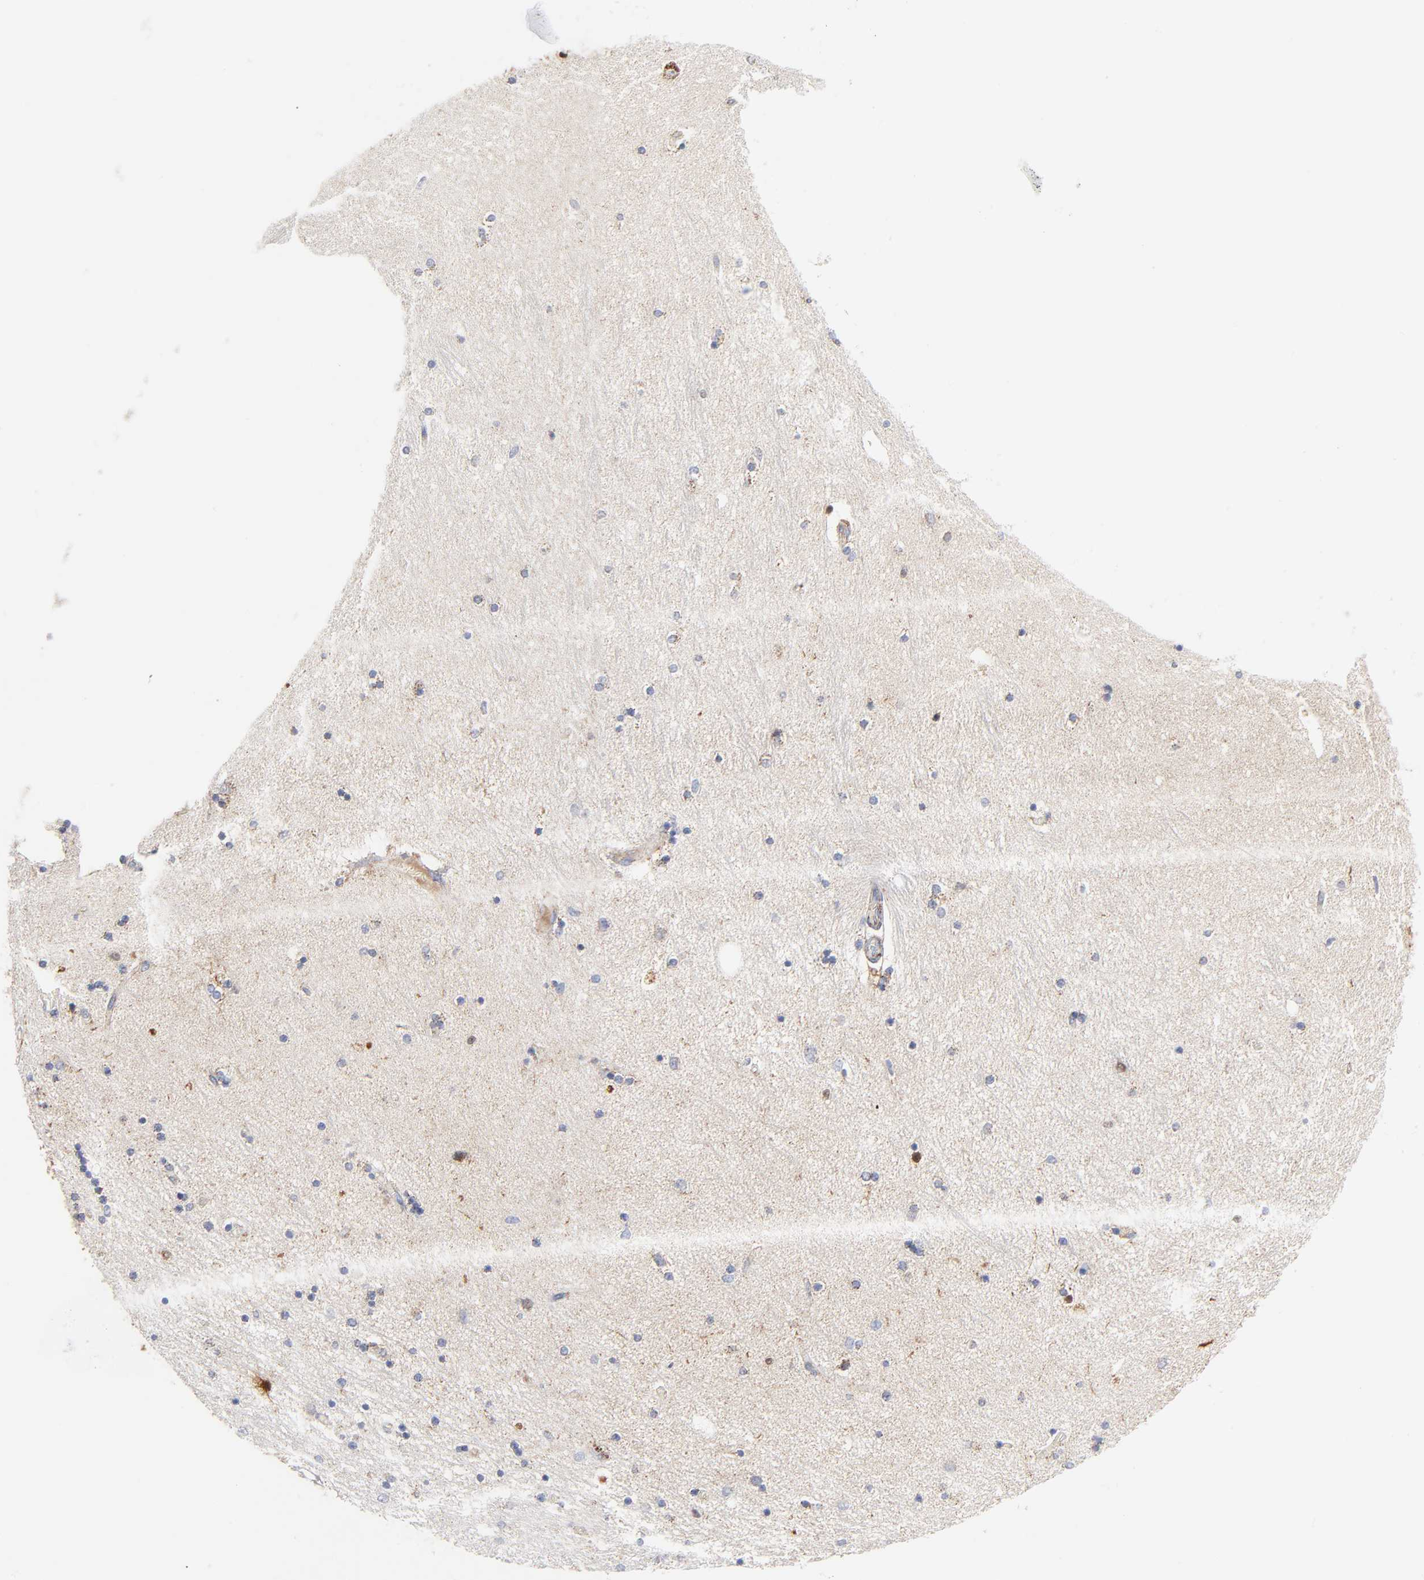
{"staining": {"intensity": "moderate", "quantity": "25%-75%", "location": "cytoplasmic/membranous"}, "tissue": "hippocampus", "cell_type": "Glial cells", "image_type": "normal", "snomed": [{"axis": "morphology", "description": "Normal tissue, NOS"}, {"axis": "topography", "description": "Hippocampus"}], "caption": "The histopathology image displays a brown stain indicating the presence of a protein in the cytoplasmic/membranous of glial cells in hippocampus. The staining was performed using DAB (3,3'-diaminobenzidine) to visualize the protein expression in brown, while the nuclei were stained in blue with hematoxylin (Magnification: 20x).", "gene": "DIABLO", "patient": {"sex": "female", "age": 54}}